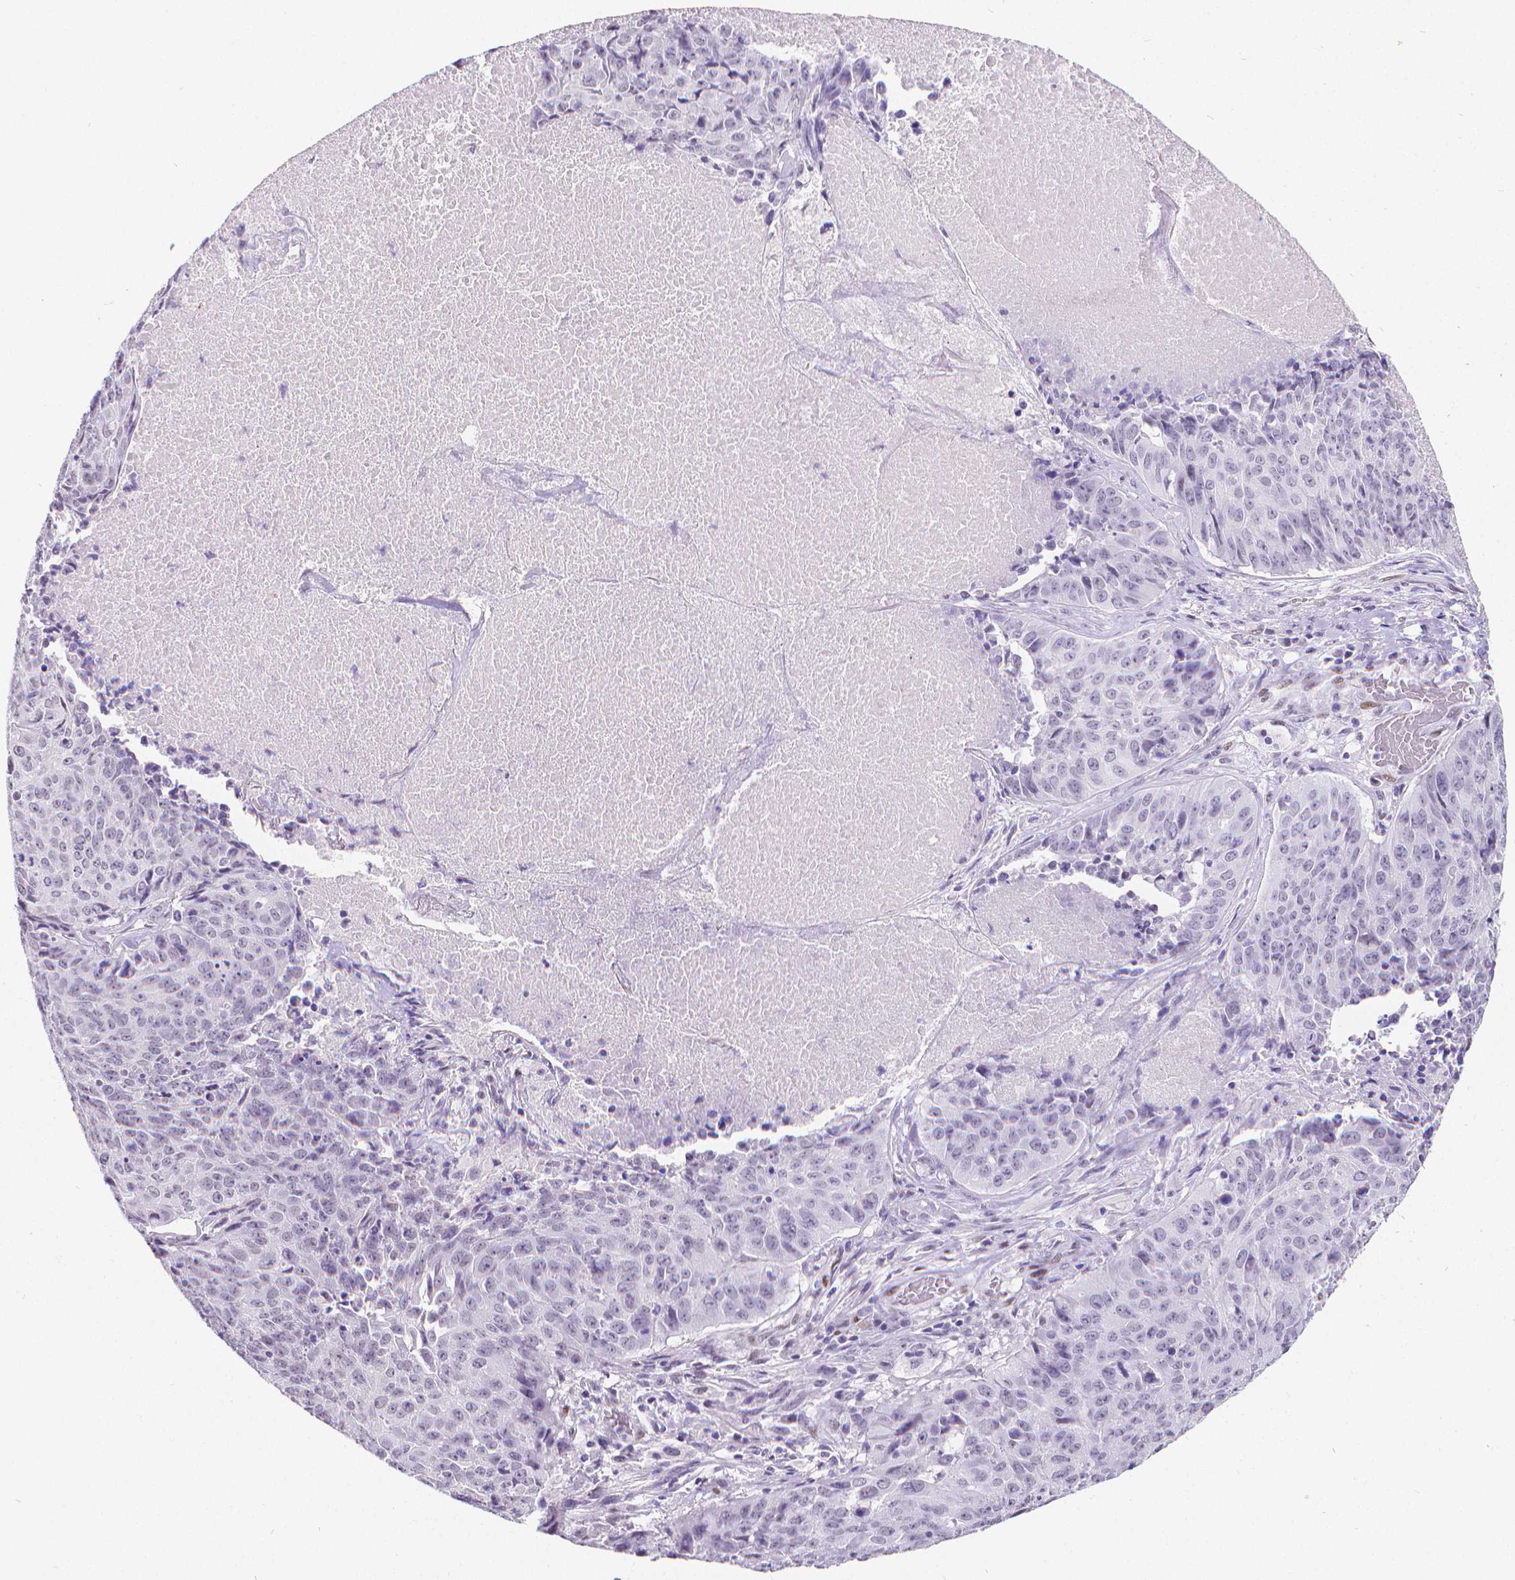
{"staining": {"intensity": "negative", "quantity": "none", "location": "none"}, "tissue": "lung cancer", "cell_type": "Tumor cells", "image_type": "cancer", "snomed": [{"axis": "morphology", "description": "Normal tissue, NOS"}, {"axis": "morphology", "description": "Squamous cell carcinoma, NOS"}, {"axis": "topography", "description": "Bronchus"}, {"axis": "topography", "description": "Lung"}], "caption": "Immunohistochemistry (IHC) image of human lung cancer (squamous cell carcinoma) stained for a protein (brown), which reveals no expression in tumor cells.", "gene": "MEF2C", "patient": {"sex": "male", "age": 64}}